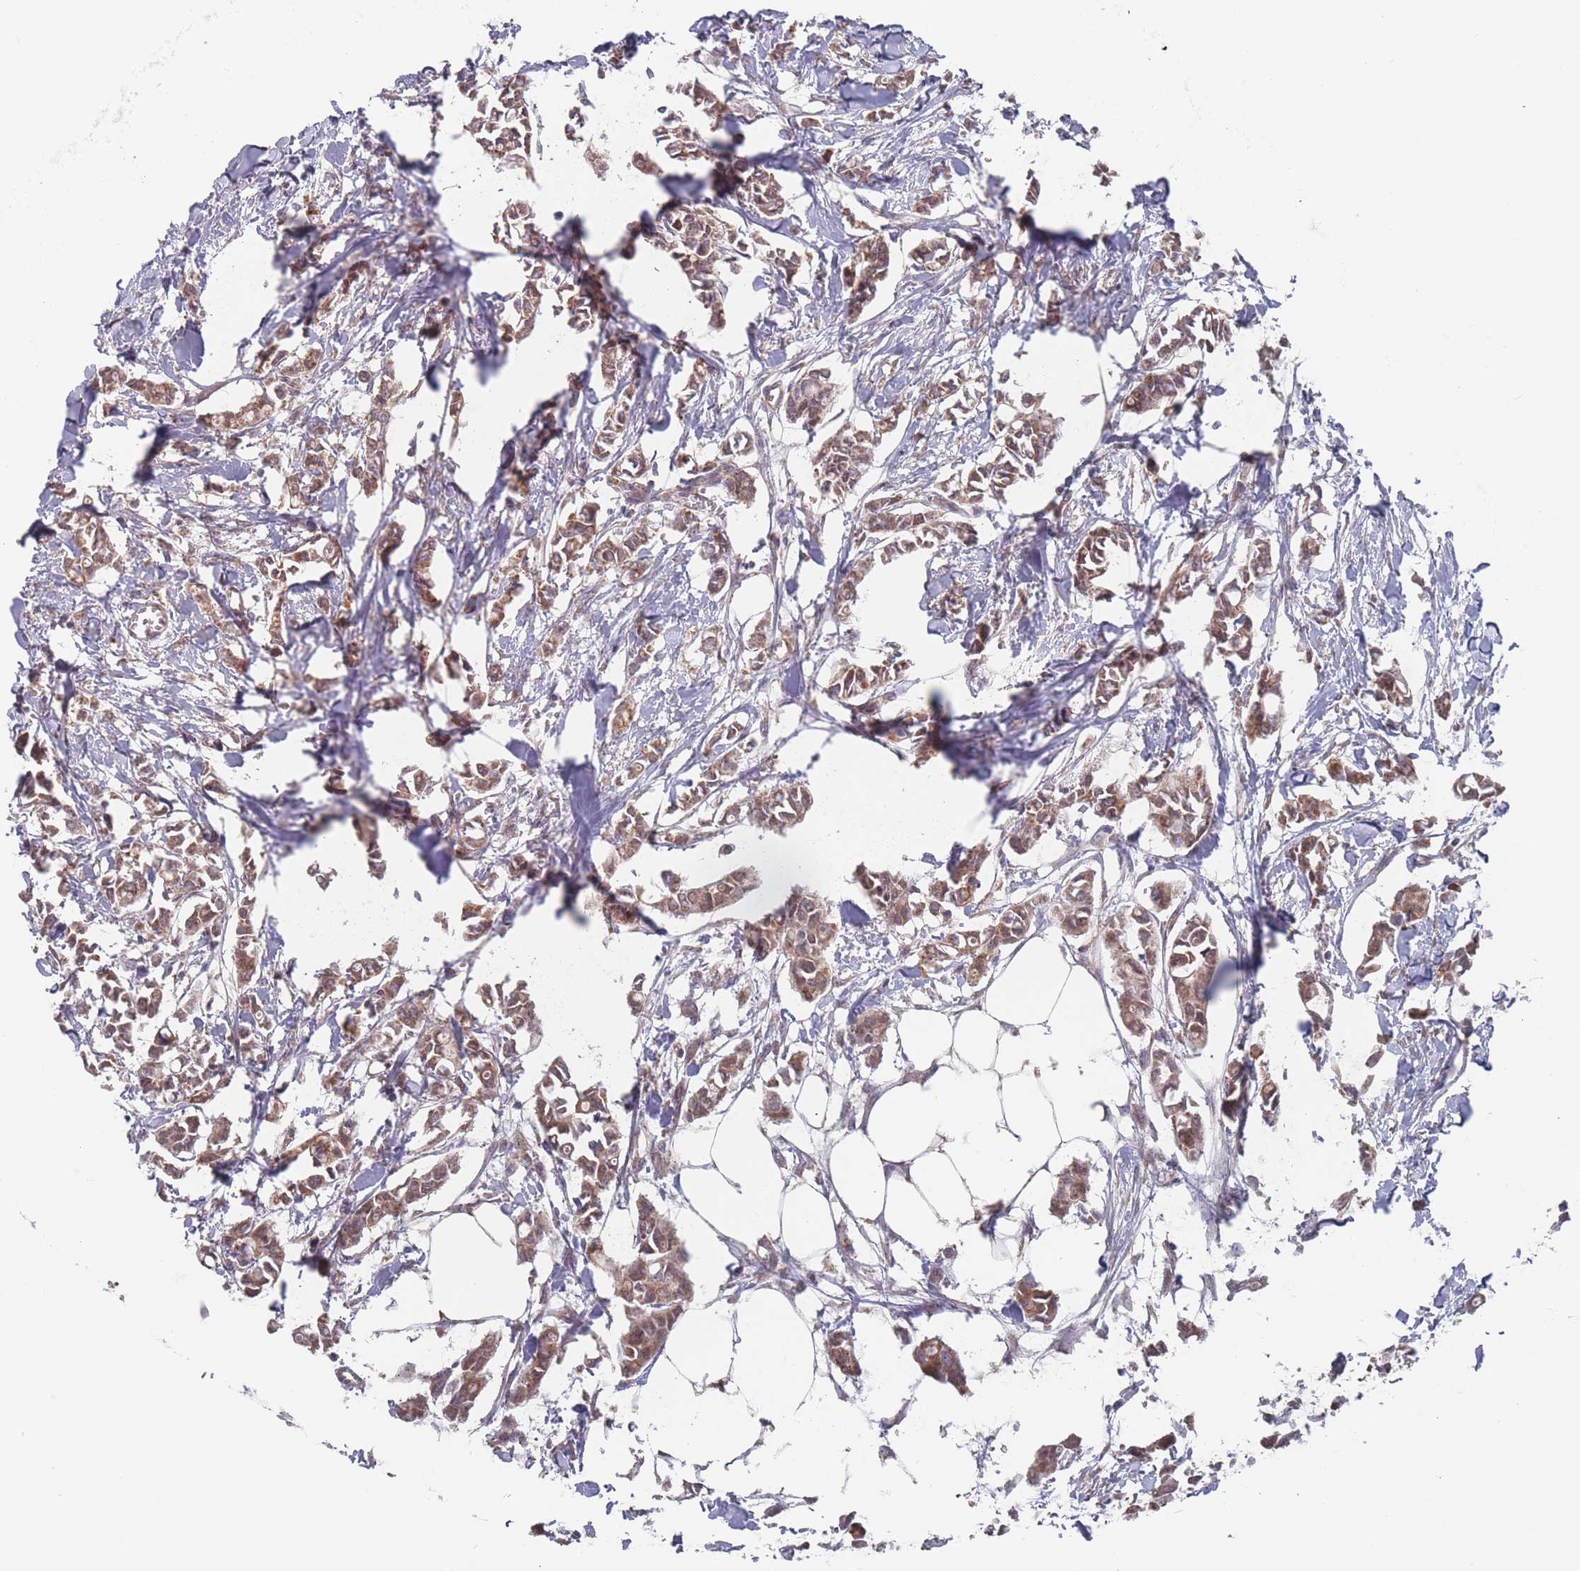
{"staining": {"intensity": "moderate", "quantity": ">75%", "location": "cytoplasmic/membranous,nuclear"}, "tissue": "breast cancer", "cell_type": "Tumor cells", "image_type": "cancer", "snomed": [{"axis": "morphology", "description": "Duct carcinoma"}, {"axis": "topography", "description": "Breast"}], "caption": "Immunohistochemistry (IHC) staining of breast cancer (infiltrating ductal carcinoma), which demonstrates medium levels of moderate cytoplasmic/membranous and nuclear staining in about >75% of tumor cells indicating moderate cytoplasmic/membranous and nuclear protein expression. The staining was performed using DAB (brown) for protein detection and nuclei were counterstained in hematoxylin (blue).", "gene": "PEX7", "patient": {"sex": "female", "age": 41}}